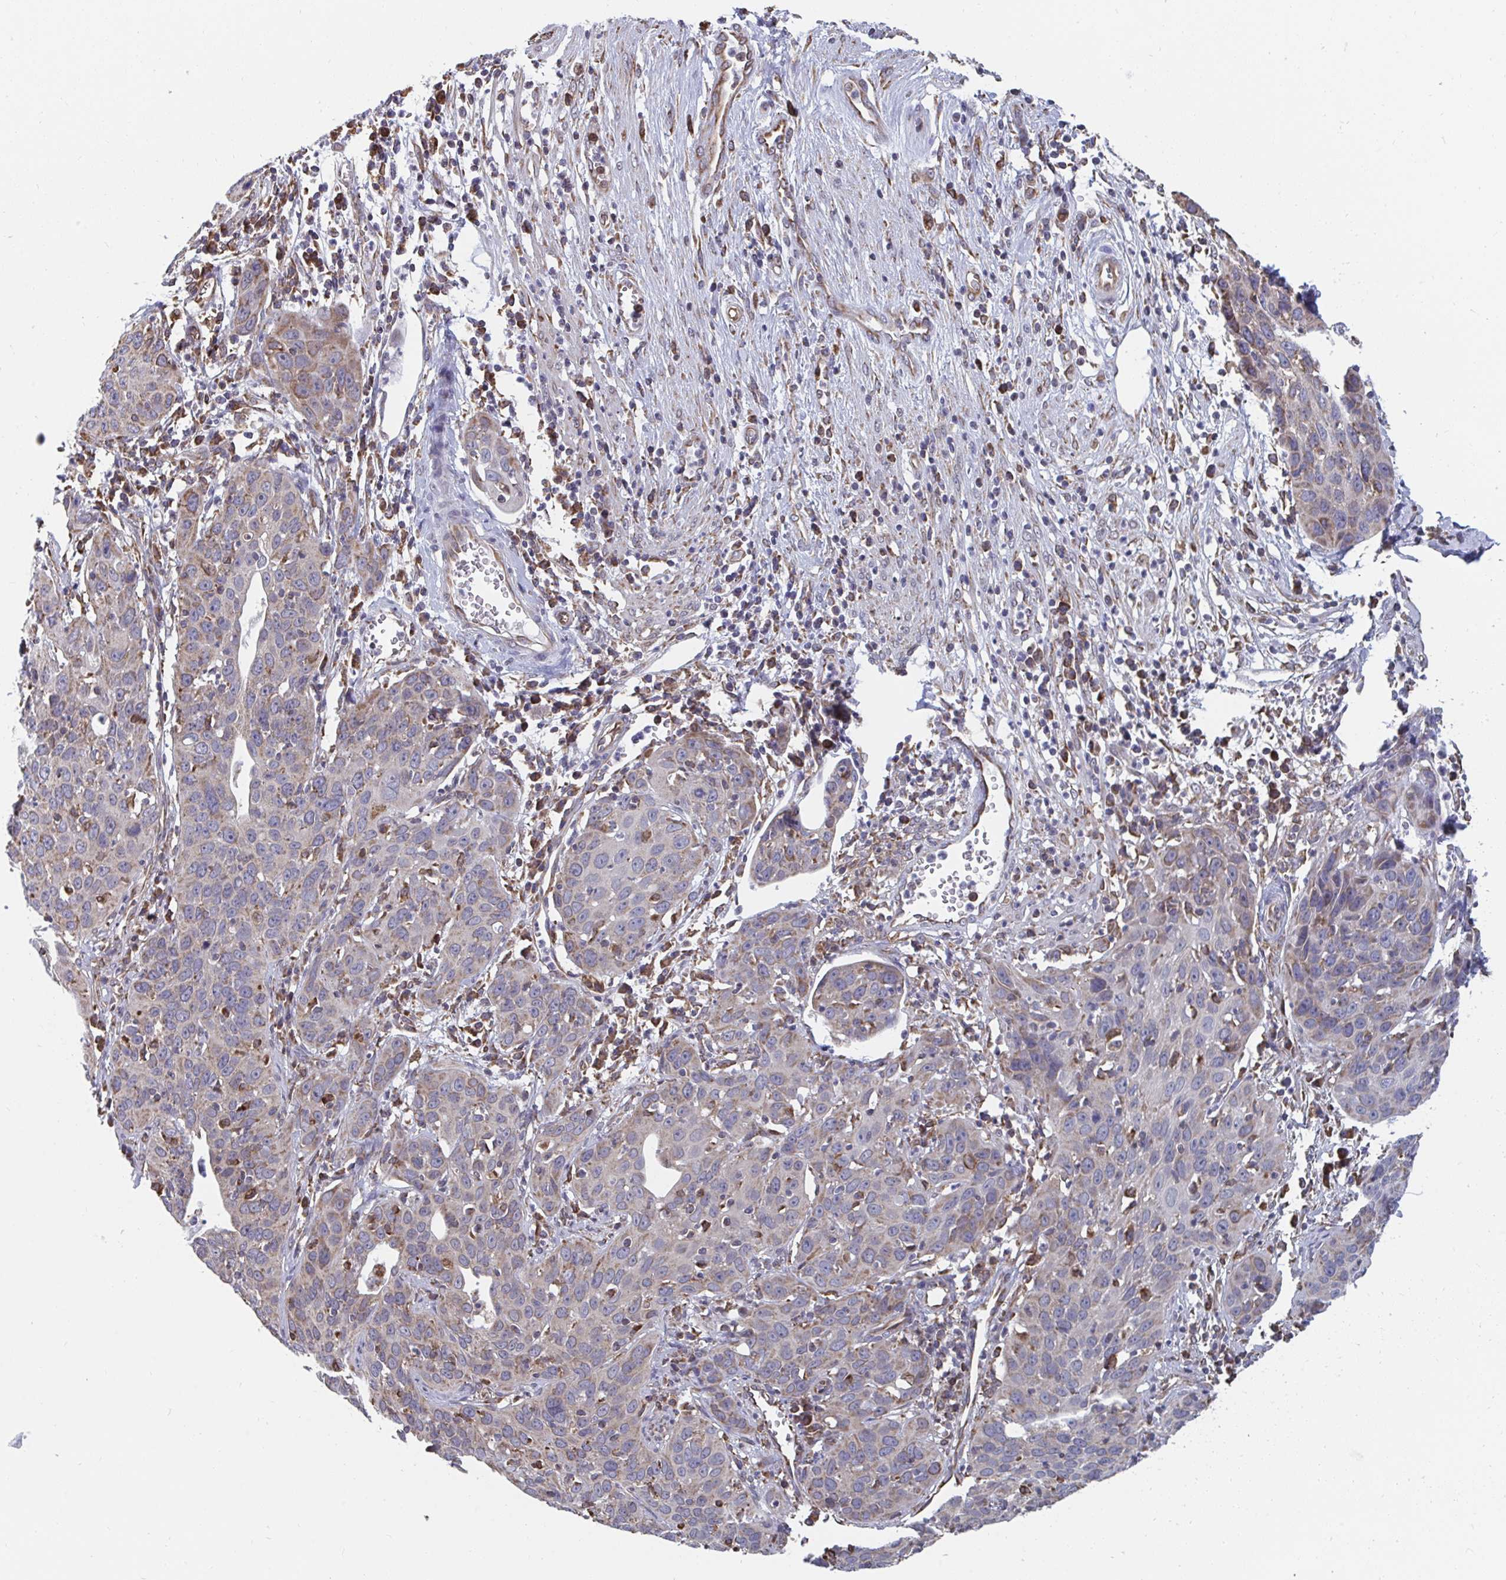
{"staining": {"intensity": "weak", "quantity": "<25%", "location": "cytoplasmic/membranous"}, "tissue": "cervical cancer", "cell_type": "Tumor cells", "image_type": "cancer", "snomed": [{"axis": "morphology", "description": "Squamous cell carcinoma, NOS"}, {"axis": "topography", "description": "Cervix"}], "caption": "DAB immunohistochemical staining of human cervical cancer reveals no significant staining in tumor cells. (Brightfield microscopy of DAB immunohistochemistry (IHC) at high magnification).", "gene": "ELAVL1", "patient": {"sex": "female", "age": 36}}